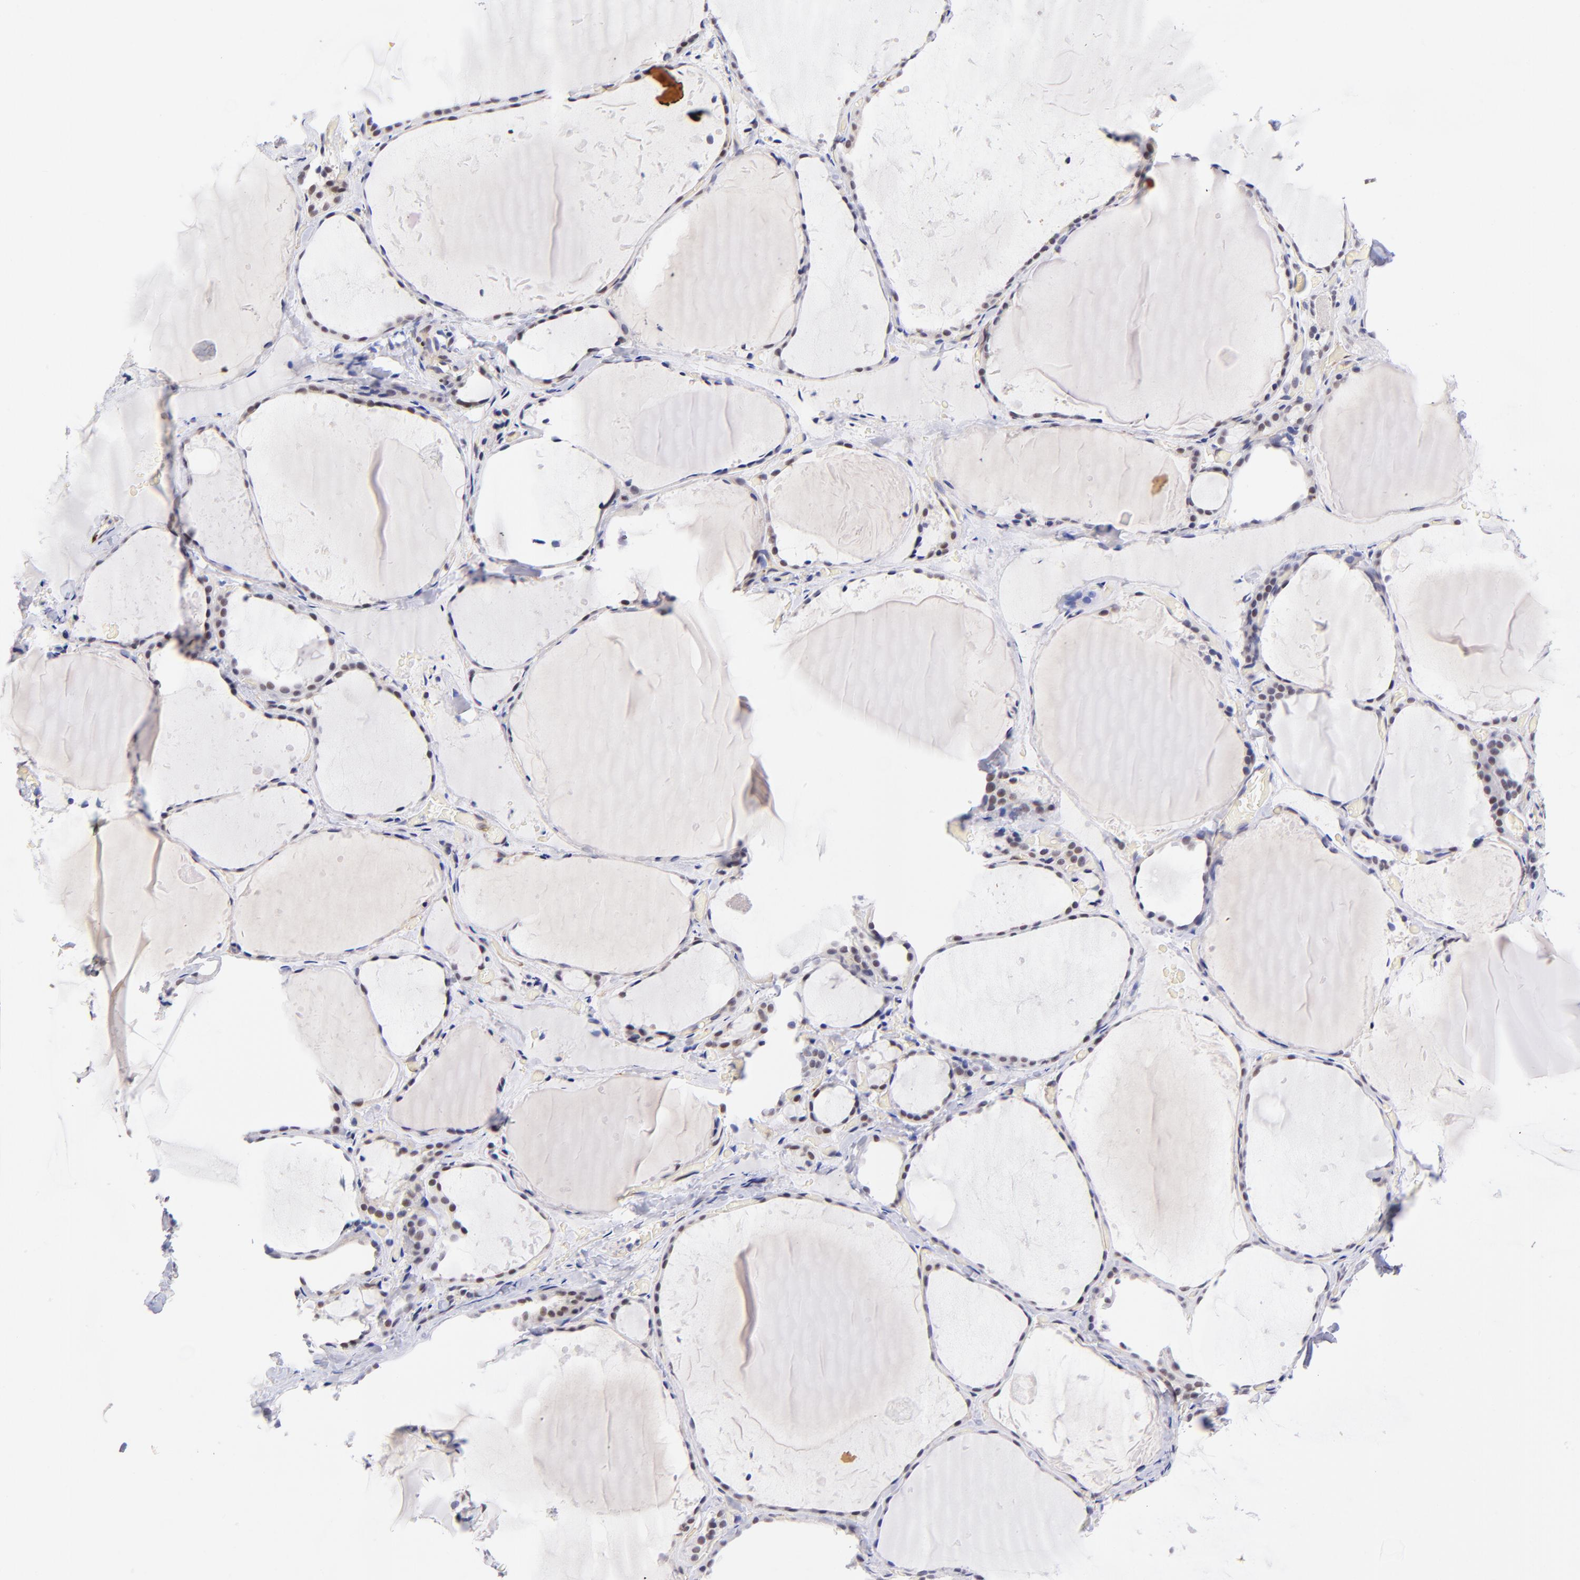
{"staining": {"intensity": "weak", "quantity": "25%-75%", "location": "nuclear"}, "tissue": "thyroid gland", "cell_type": "Glandular cells", "image_type": "normal", "snomed": [{"axis": "morphology", "description": "Normal tissue, NOS"}, {"axis": "topography", "description": "Thyroid gland"}], "caption": "Unremarkable thyroid gland displays weak nuclear positivity in about 25%-75% of glandular cells, visualized by immunohistochemistry.", "gene": "SOX6", "patient": {"sex": "female", "age": 22}}